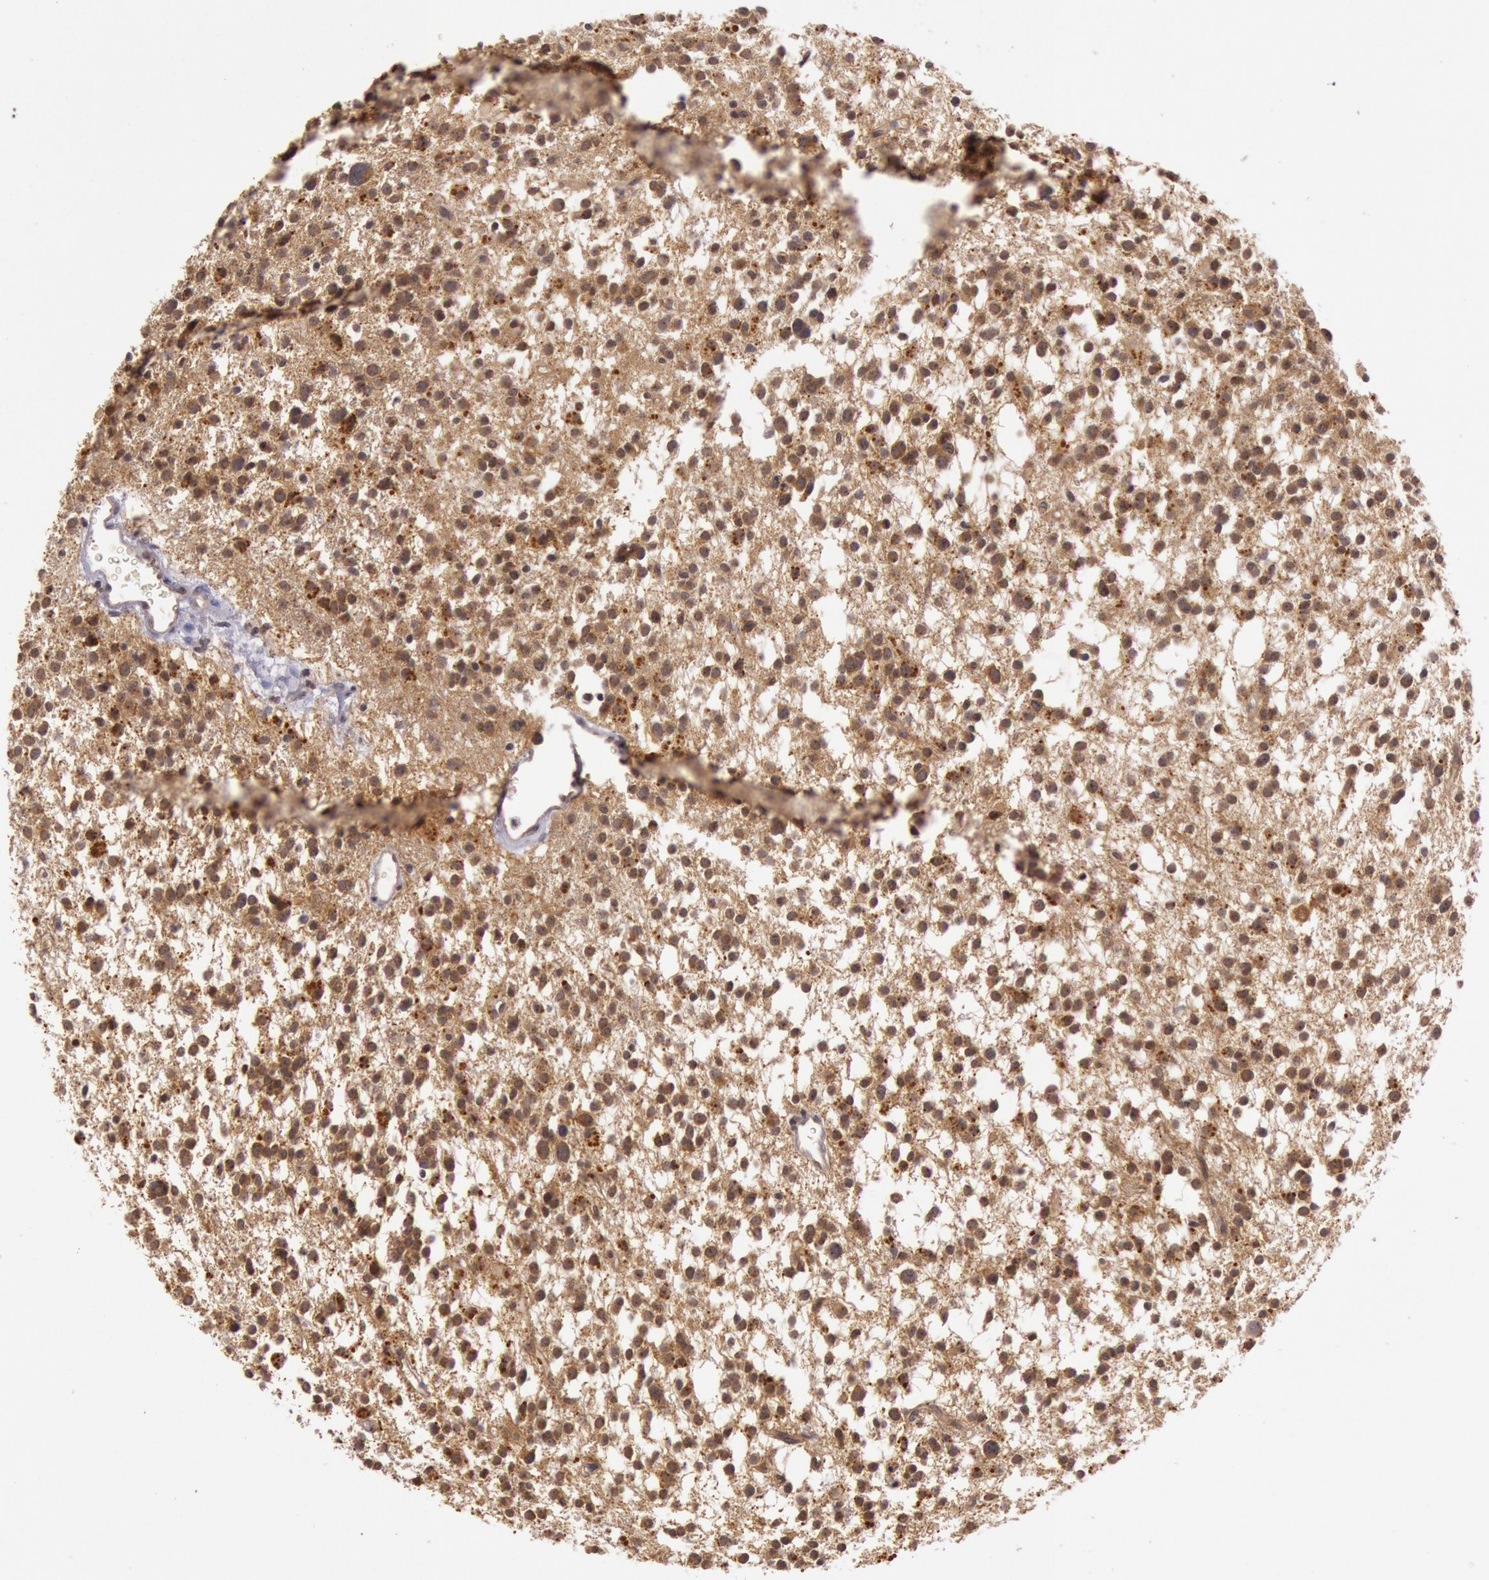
{"staining": {"intensity": "strong", "quantity": ">75%", "location": "cytoplasmic/membranous,nuclear"}, "tissue": "glioma", "cell_type": "Tumor cells", "image_type": "cancer", "snomed": [{"axis": "morphology", "description": "Glioma, malignant, Low grade"}, {"axis": "topography", "description": "Brain"}], "caption": "Protein staining by IHC shows strong cytoplasmic/membranous and nuclear positivity in approximately >75% of tumor cells in glioma.", "gene": "CDK16", "patient": {"sex": "female", "age": 36}}